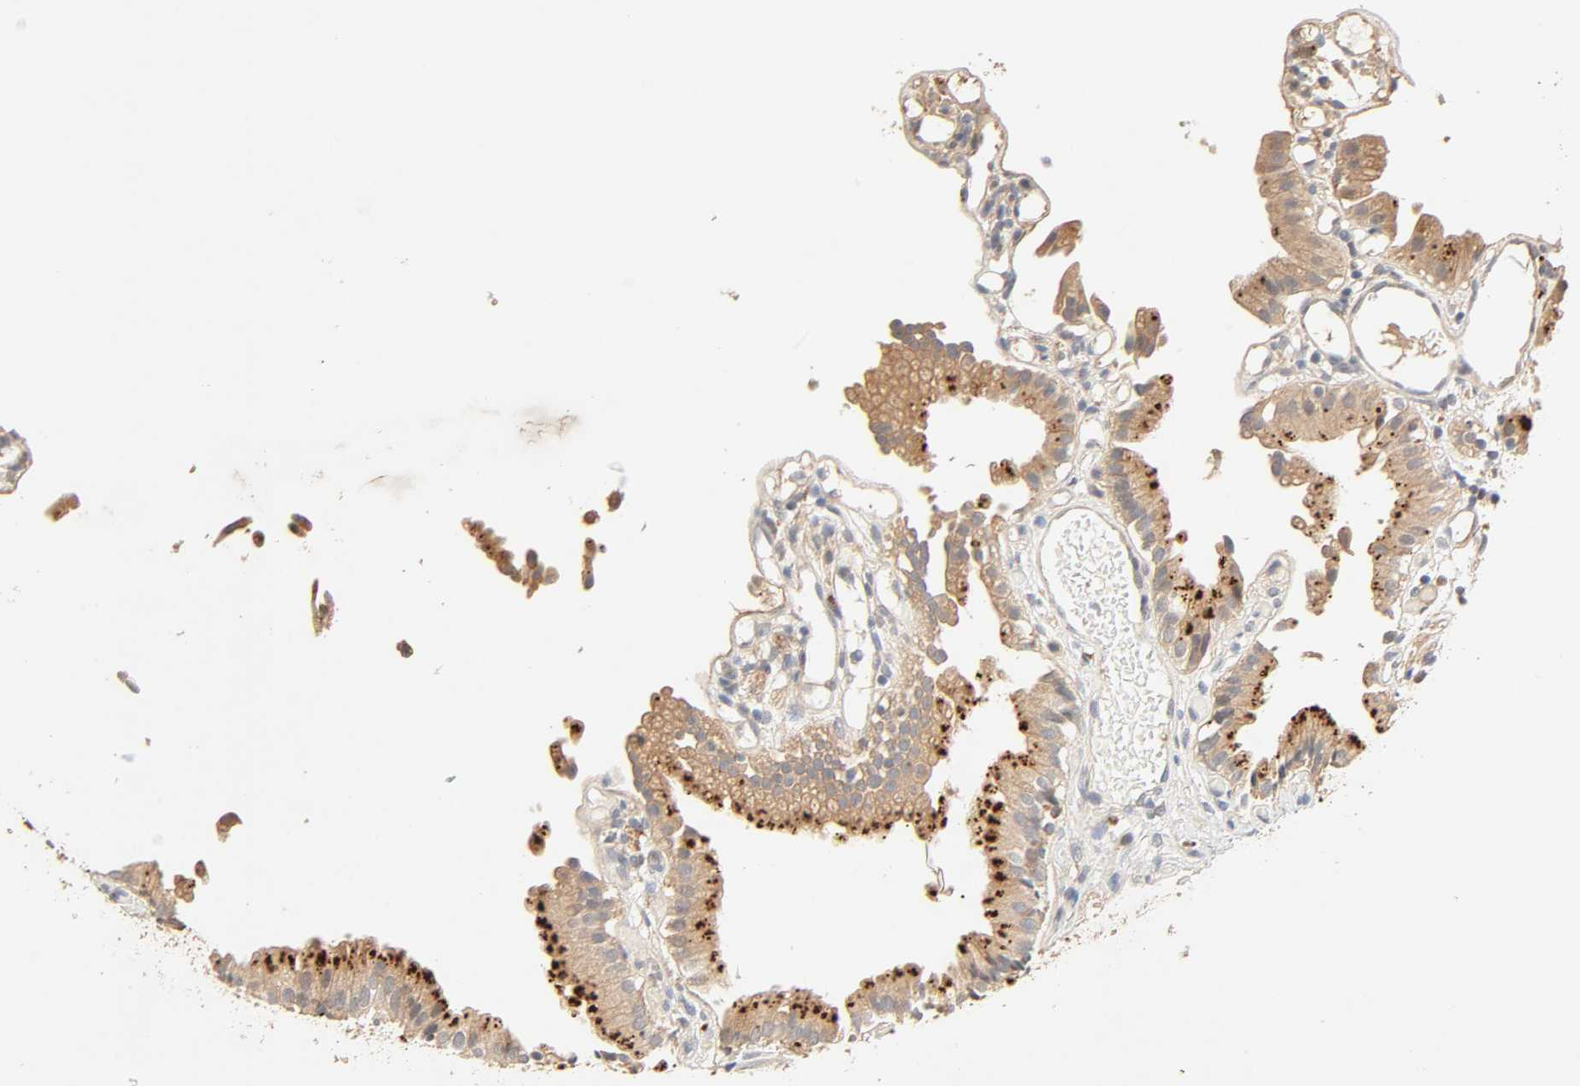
{"staining": {"intensity": "strong", "quantity": ">75%", "location": "cytoplasmic/membranous"}, "tissue": "gallbladder", "cell_type": "Glandular cells", "image_type": "normal", "snomed": [{"axis": "morphology", "description": "Normal tissue, NOS"}, {"axis": "topography", "description": "Gallbladder"}], "caption": "Protein staining of unremarkable gallbladder exhibits strong cytoplasmic/membranous staining in about >75% of glandular cells. The staining was performed using DAB (3,3'-diaminobenzidine) to visualize the protein expression in brown, while the nuclei were stained in blue with hematoxylin (Magnification: 20x).", "gene": "MAPK6", "patient": {"sex": "male", "age": 65}}